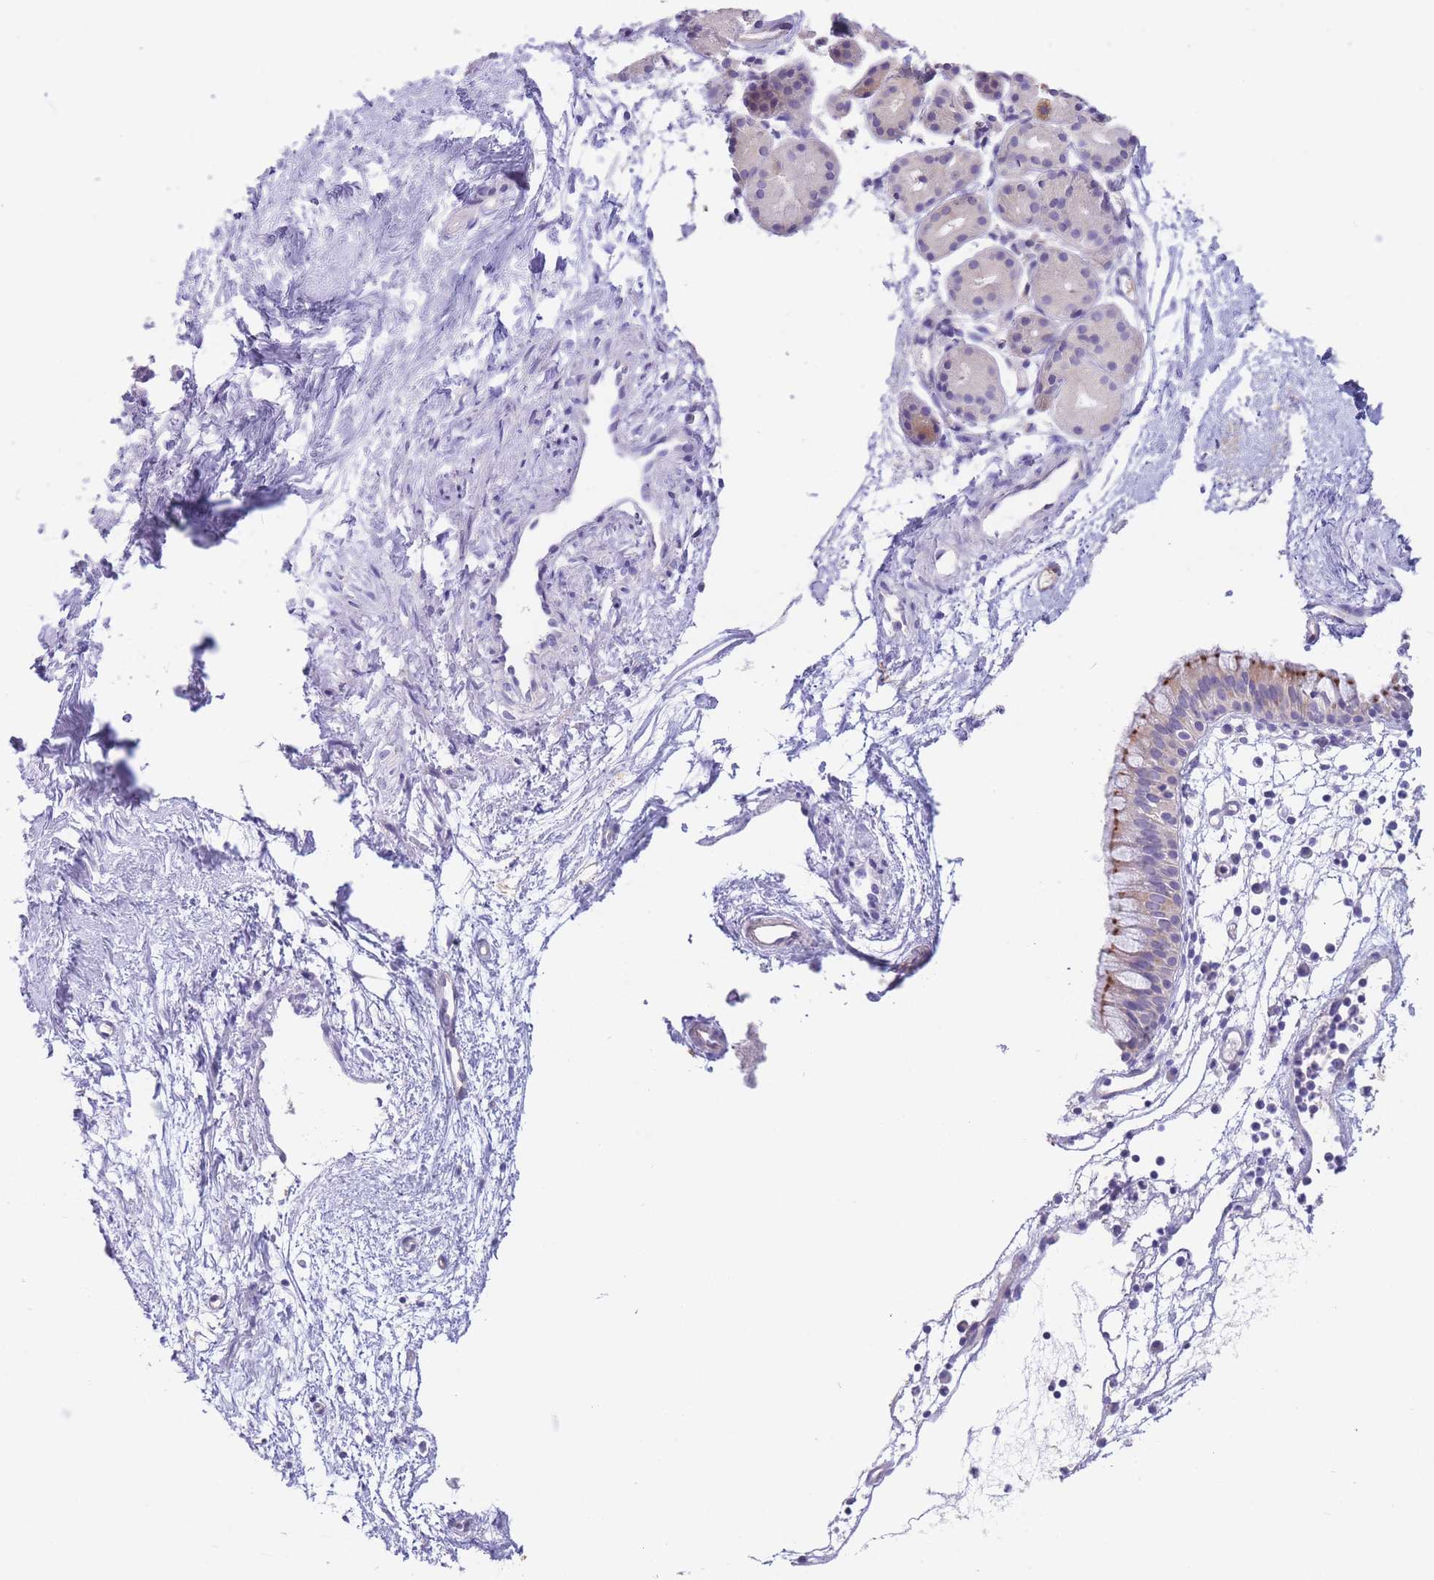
{"staining": {"intensity": "moderate", "quantity": "25%-75%", "location": "cytoplasmic/membranous"}, "tissue": "nasopharynx", "cell_type": "Respiratory epithelial cells", "image_type": "normal", "snomed": [{"axis": "morphology", "description": "Normal tissue, NOS"}, {"axis": "topography", "description": "Nasopharynx"}], "caption": "The histopathology image exhibits staining of unremarkable nasopharynx, revealing moderate cytoplasmic/membranous protein positivity (brown color) within respiratory epithelial cells.", "gene": "ALS2CL", "patient": {"sex": "male", "age": 82}}